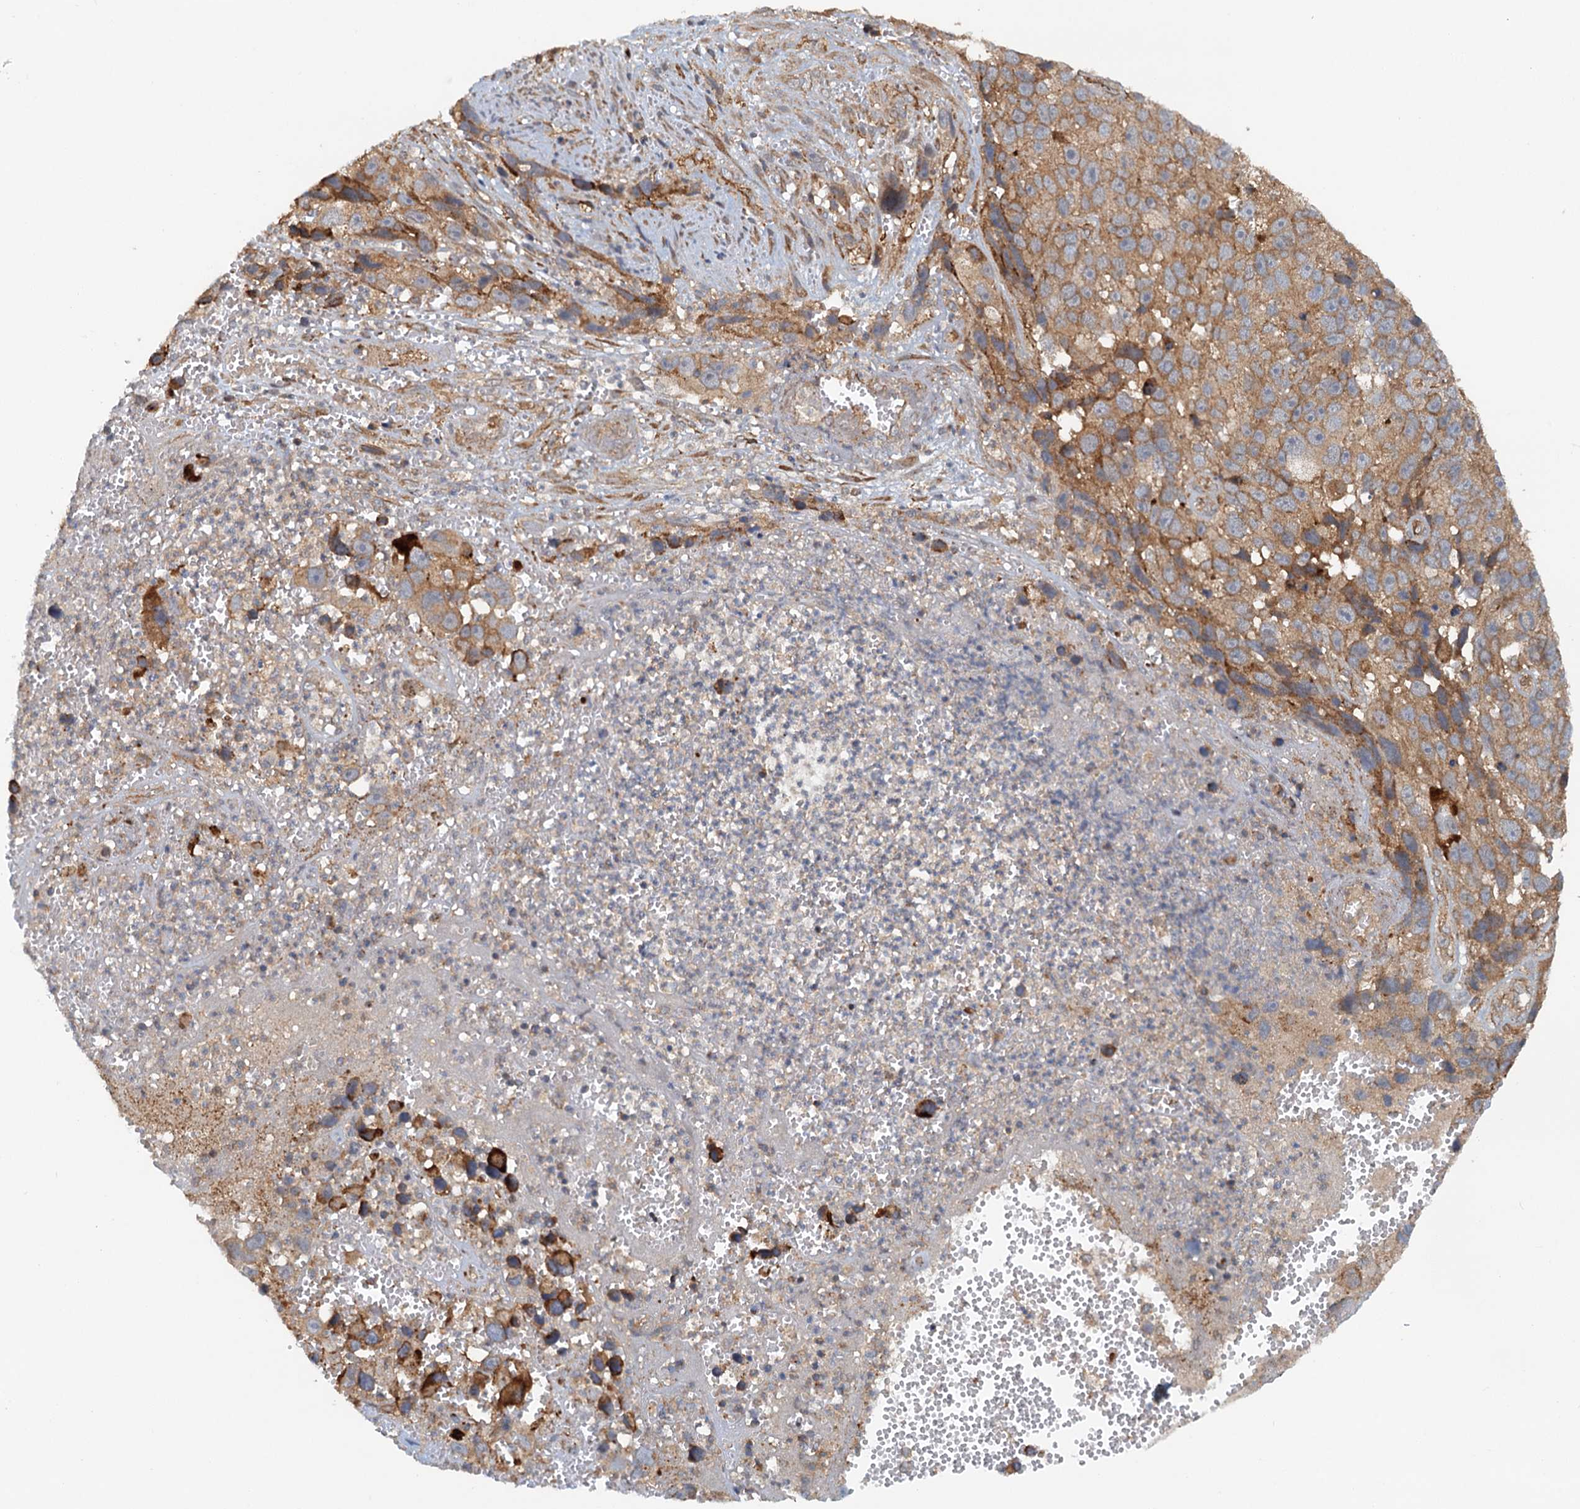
{"staining": {"intensity": "moderate", "quantity": ">75%", "location": "cytoplasmic/membranous"}, "tissue": "melanoma", "cell_type": "Tumor cells", "image_type": "cancer", "snomed": [{"axis": "morphology", "description": "Malignant melanoma, NOS"}, {"axis": "topography", "description": "Skin"}], "caption": "This is a photomicrograph of immunohistochemistry staining of melanoma, which shows moderate staining in the cytoplasmic/membranous of tumor cells.", "gene": "NIPAL3", "patient": {"sex": "male", "age": 84}}